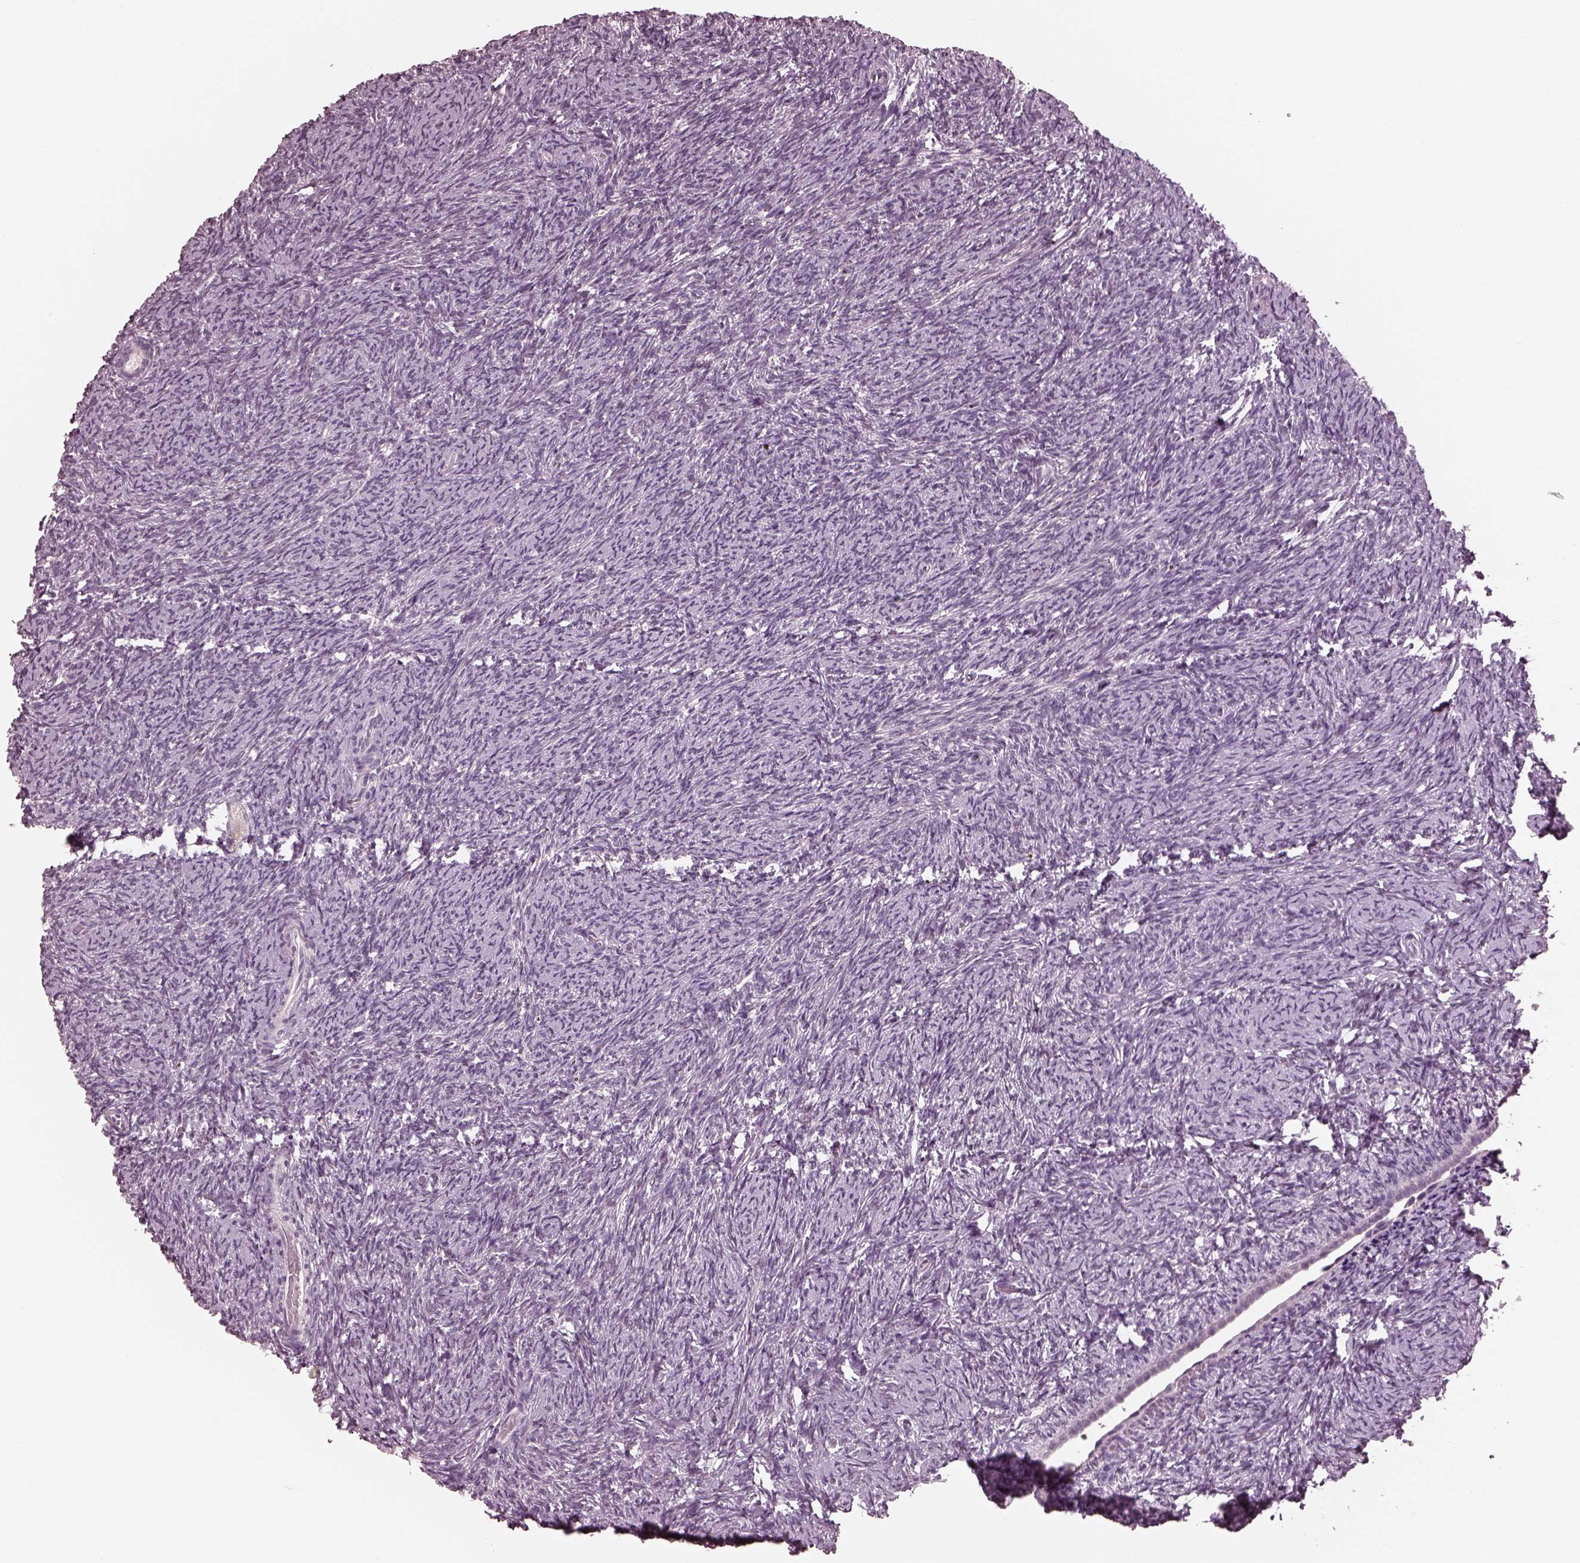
{"staining": {"intensity": "negative", "quantity": "none", "location": "none"}, "tissue": "ovary", "cell_type": "Ovarian stroma cells", "image_type": "normal", "snomed": [{"axis": "morphology", "description": "Normal tissue, NOS"}, {"axis": "topography", "description": "Ovary"}], "caption": "IHC image of normal human ovary stained for a protein (brown), which demonstrates no staining in ovarian stroma cells.", "gene": "TSKS", "patient": {"sex": "female", "age": 39}}